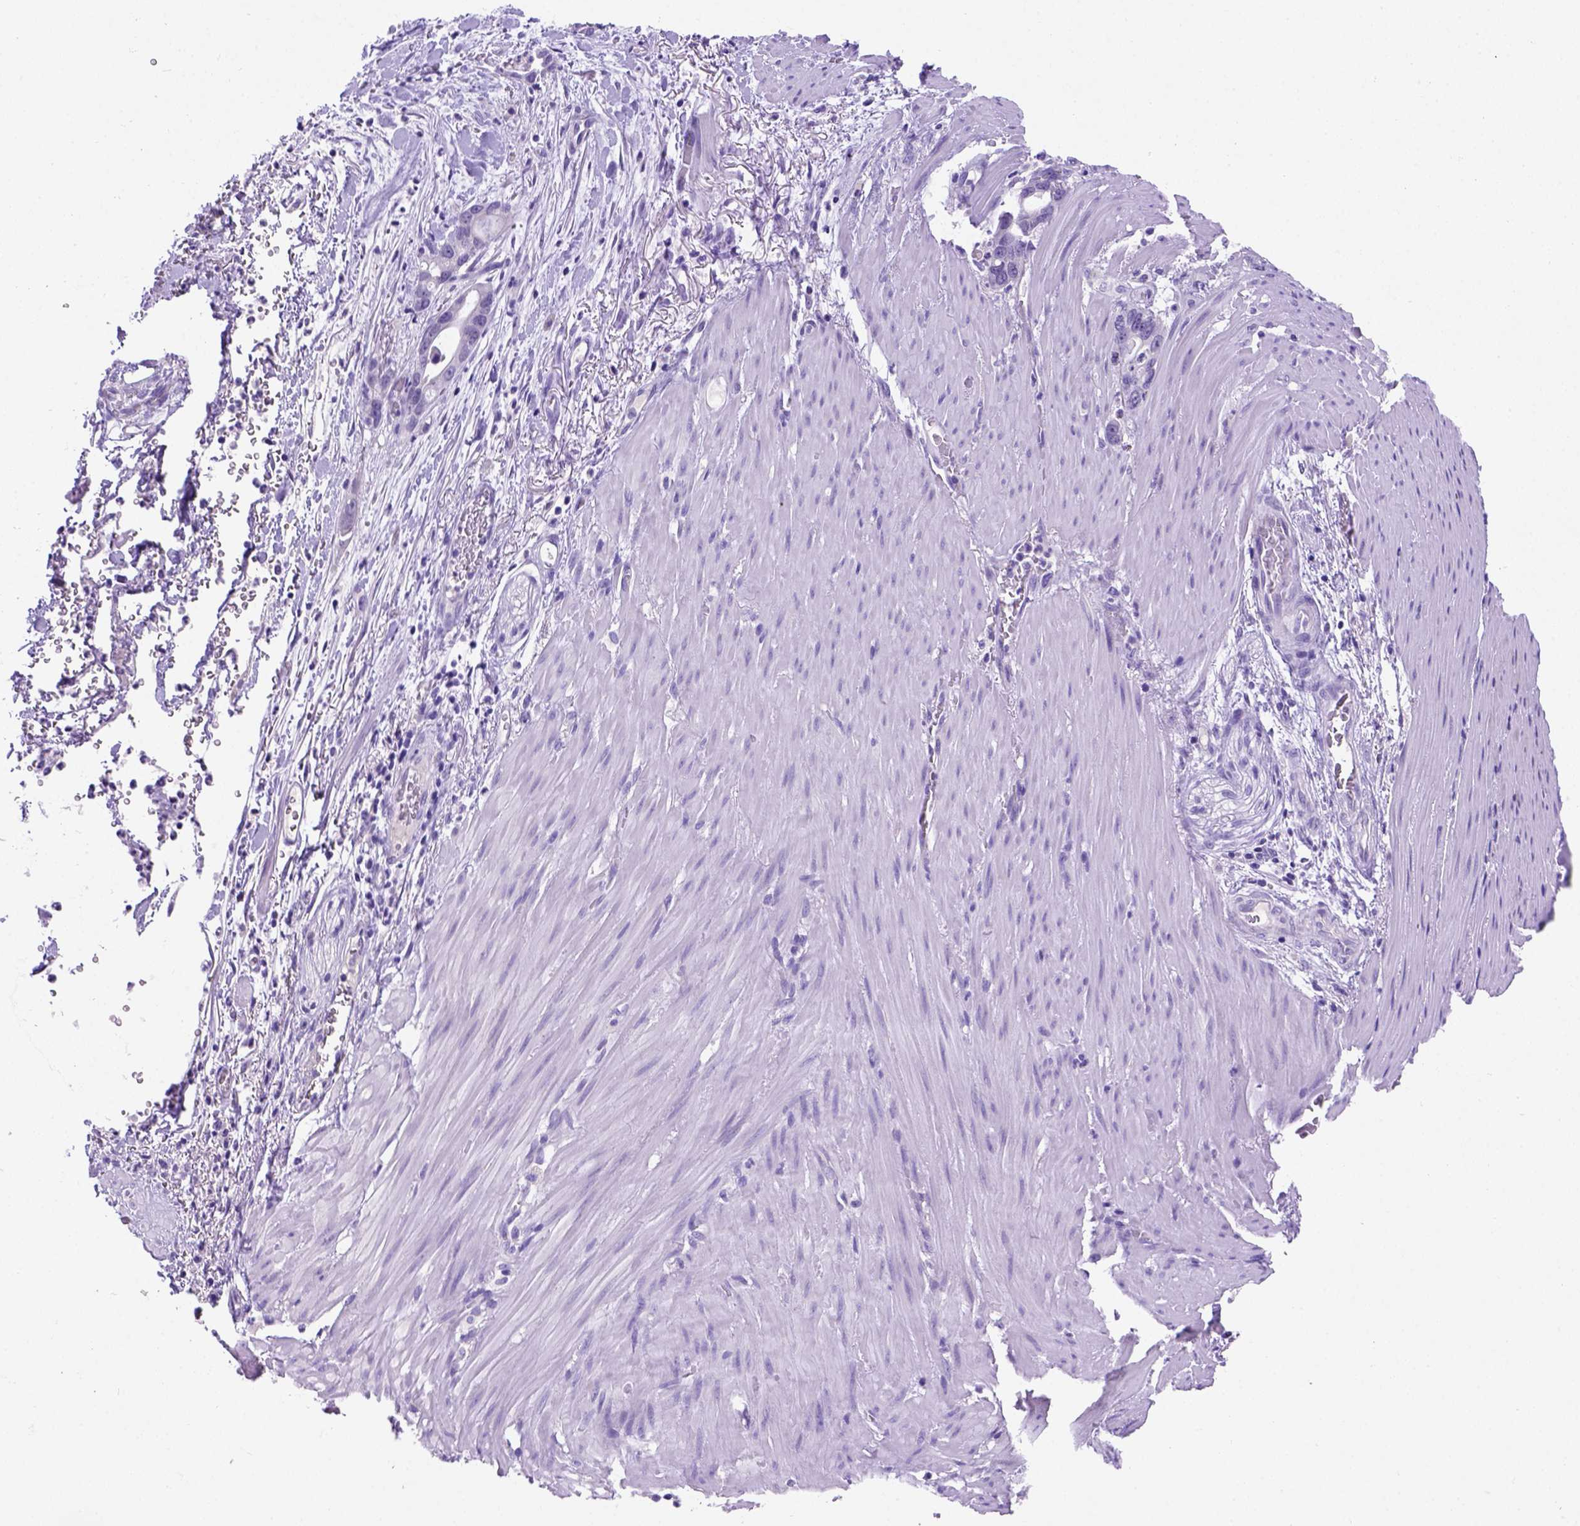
{"staining": {"intensity": "negative", "quantity": "none", "location": "none"}, "tissue": "stomach cancer", "cell_type": "Tumor cells", "image_type": "cancer", "snomed": [{"axis": "morphology", "description": "Normal tissue, NOS"}, {"axis": "morphology", "description": "Adenocarcinoma, NOS"}, {"axis": "topography", "description": "Esophagus"}, {"axis": "topography", "description": "Stomach, upper"}], "caption": "Immunohistochemistry of human stomach cancer displays no positivity in tumor cells.", "gene": "FAM81B", "patient": {"sex": "male", "age": 74}}